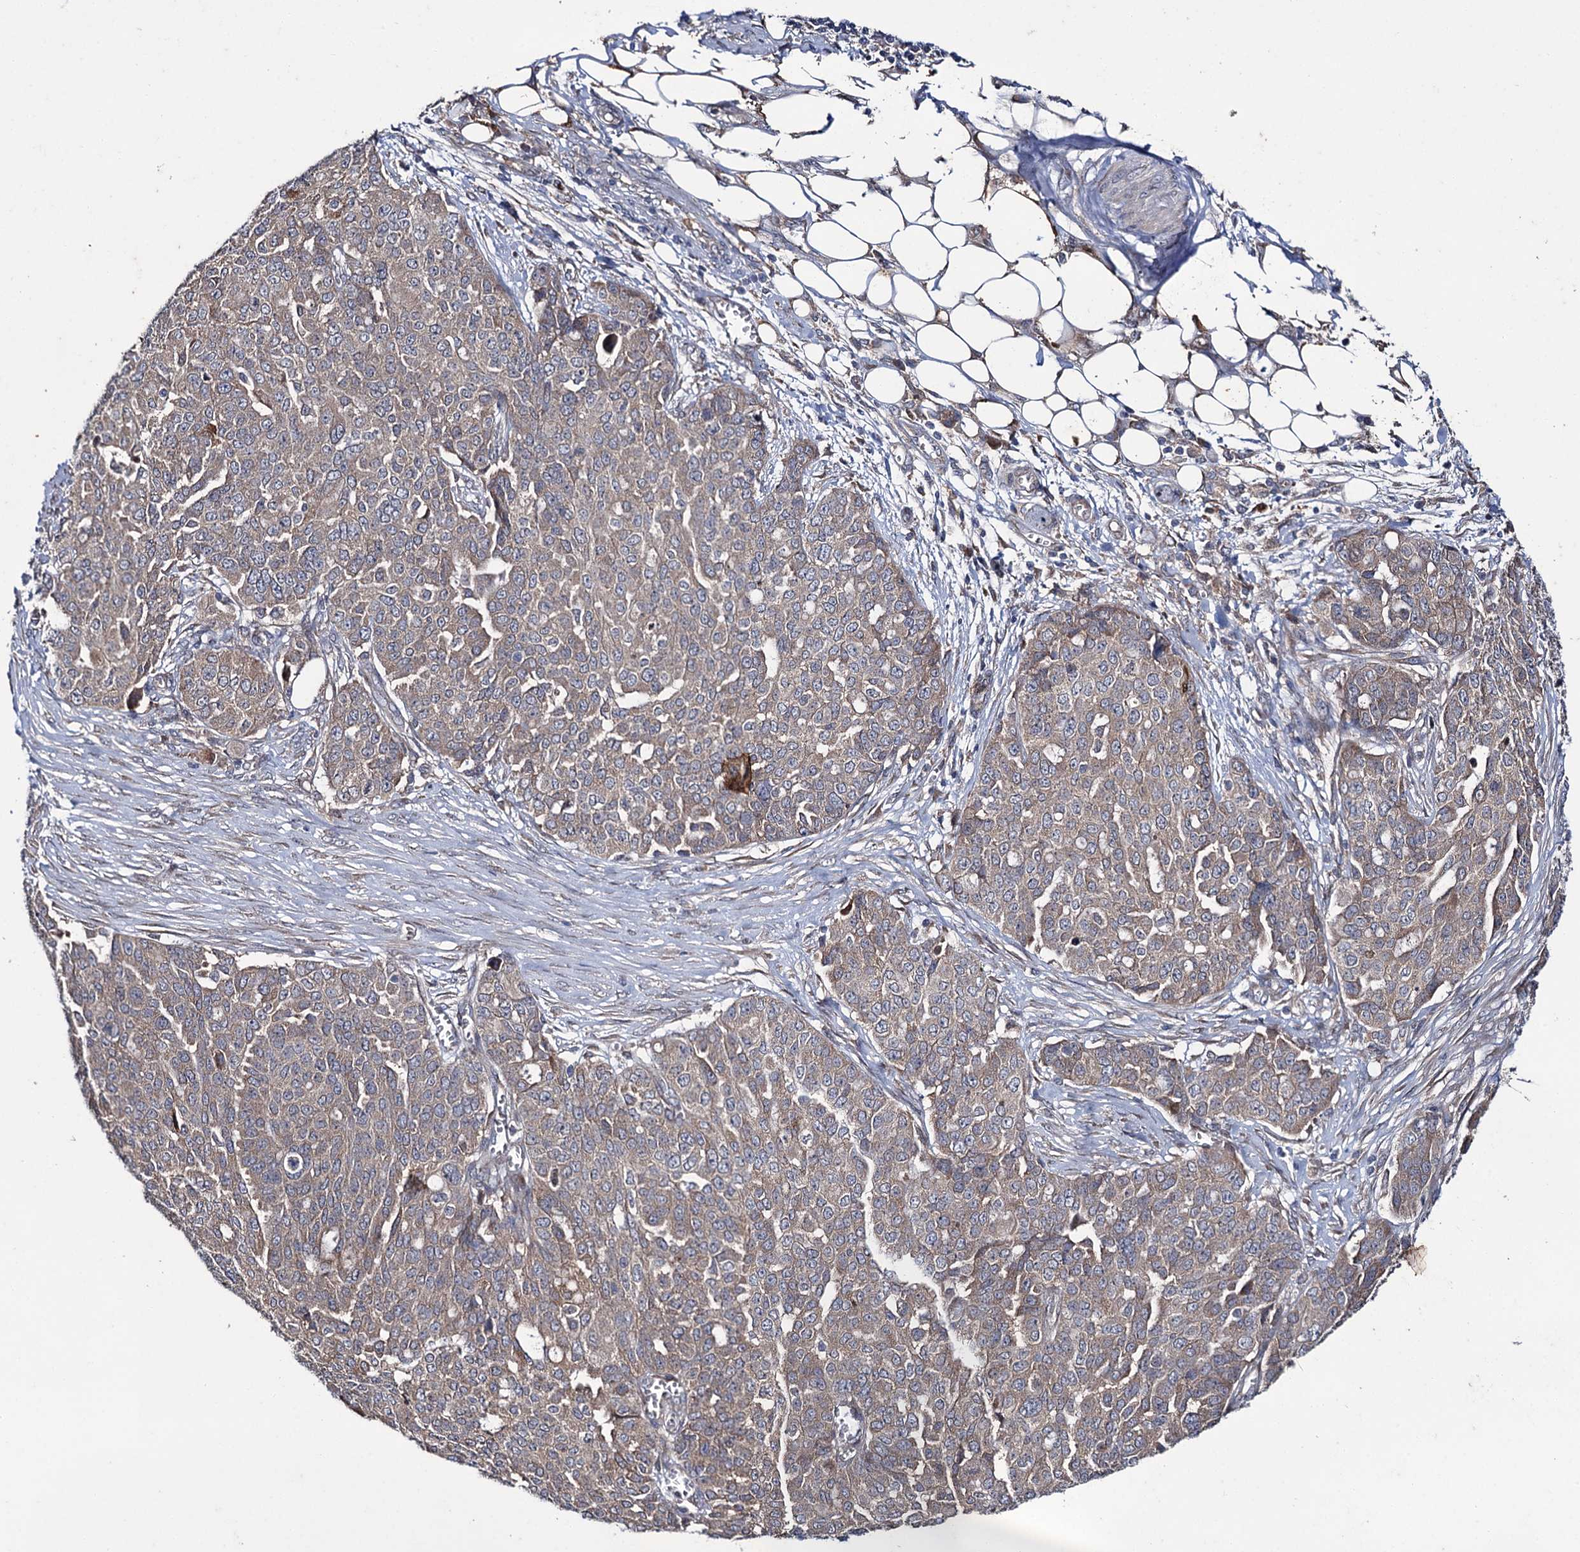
{"staining": {"intensity": "weak", "quantity": ">75%", "location": "cytoplasmic/membranous"}, "tissue": "ovarian cancer", "cell_type": "Tumor cells", "image_type": "cancer", "snomed": [{"axis": "morphology", "description": "Cystadenocarcinoma, serous, NOS"}, {"axis": "topography", "description": "Soft tissue"}, {"axis": "topography", "description": "Ovary"}], "caption": "Immunohistochemistry (DAB) staining of human ovarian serous cystadenocarcinoma displays weak cytoplasmic/membranous protein staining in approximately >75% of tumor cells. The protein is stained brown, and the nuclei are stained in blue (DAB (3,3'-diaminobenzidine) IHC with brightfield microscopy, high magnification).", "gene": "PTPN3", "patient": {"sex": "female", "age": 57}}